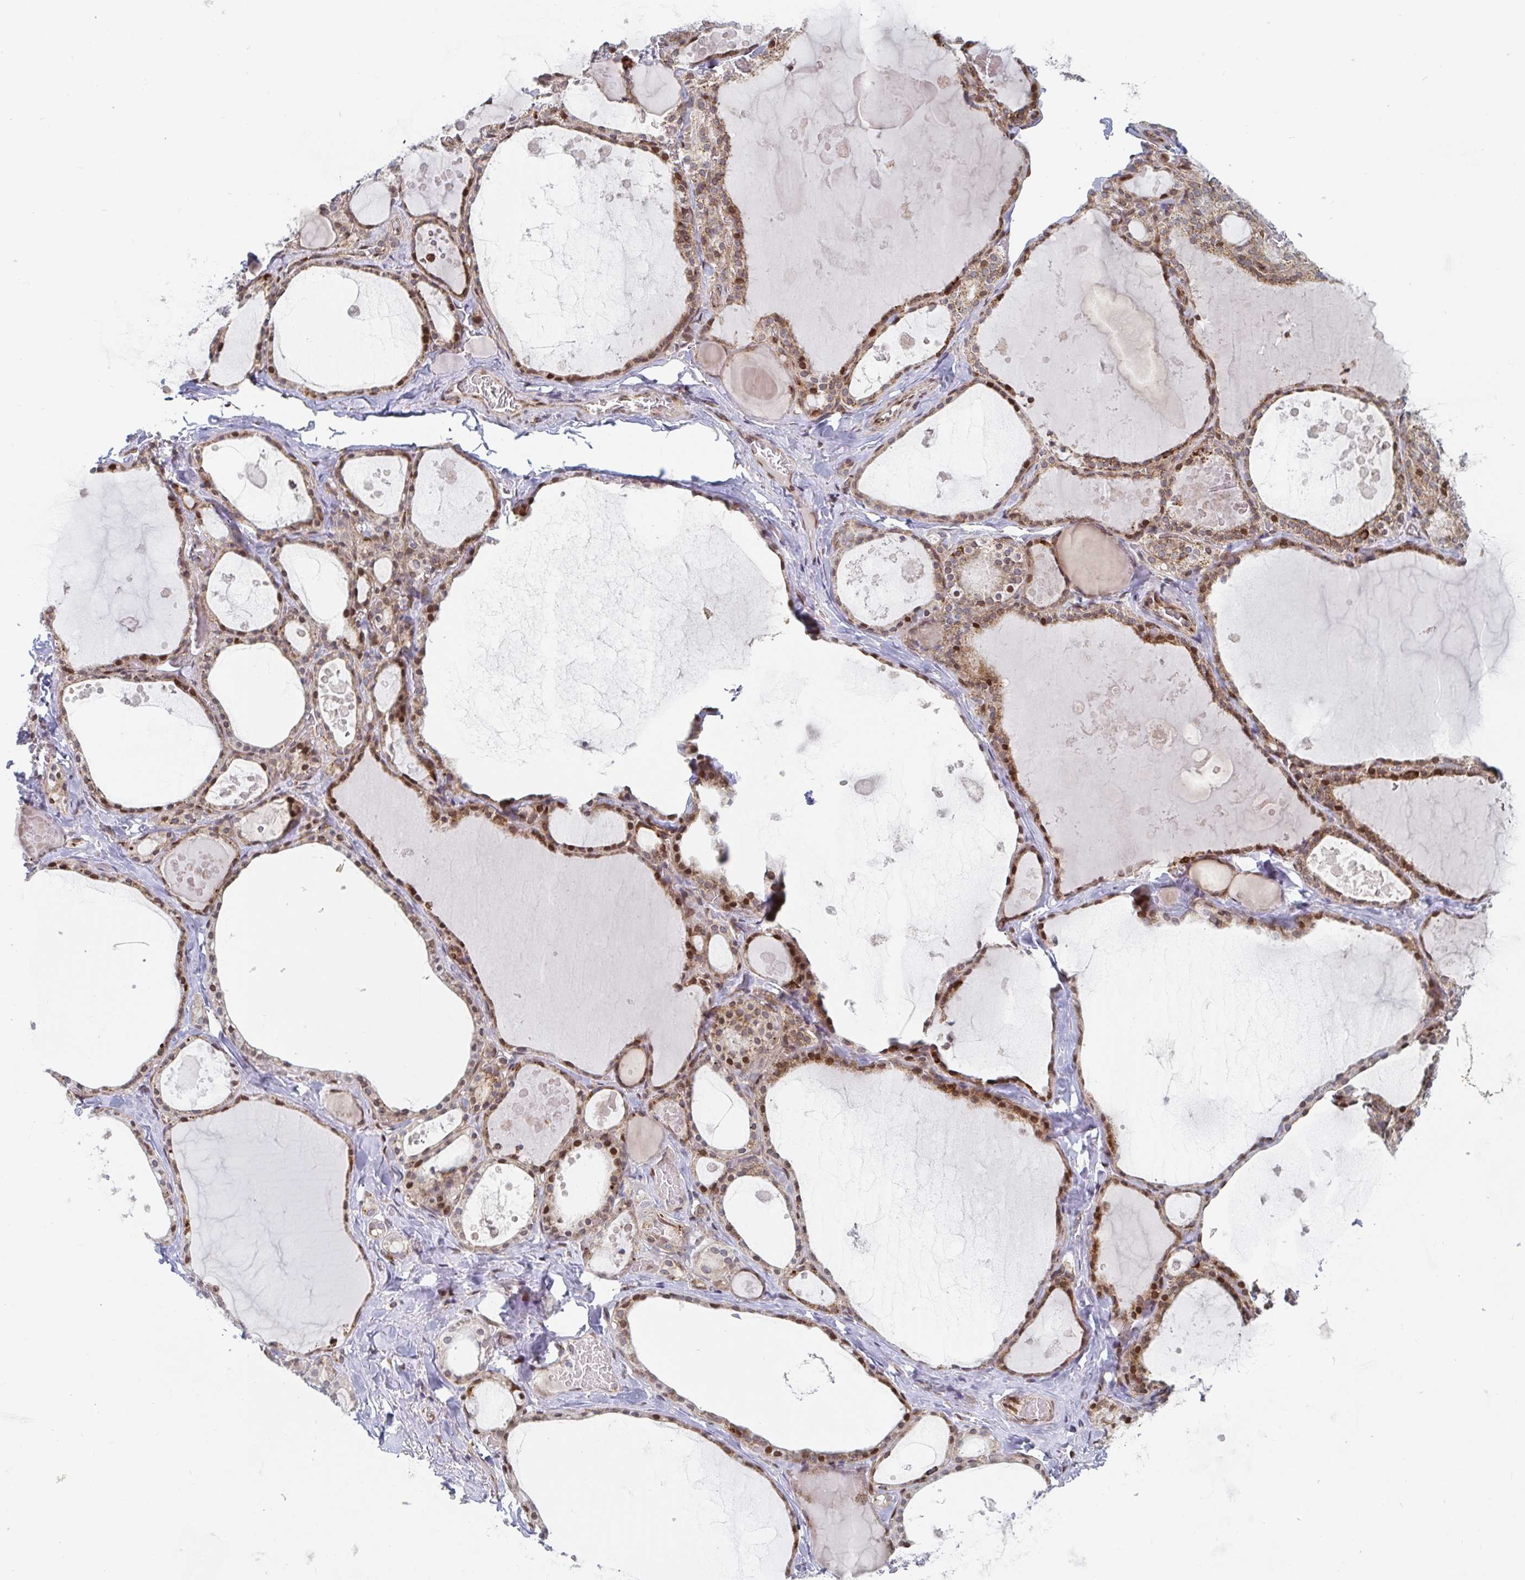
{"staining": {"intensity": "moderate", "quantity": ">75%", "location": "cytoplasmic/membranous,nuclear"}, "tissue": "thyroid gland", "cell_type": "Glandular cells", "image_type": "normal", "snomed": [{"axis": "morphology", "description": "Normal tissue, NOS"}, {"axis": "topography", "description": "Thyroid gland"}], "caption": "A high-resolution micrograph shows immunohistochemistry (IHC) staining of normal thyroid gland, which demonstrates moderate cytoplasmic/membranous,nuclear staining in approximately >75% of glandular cells. Ihc stains the protein in brown and the nuclei are stained blue.", "gene": "STARD8", "patient": {"sex": "male", "age": 56}}